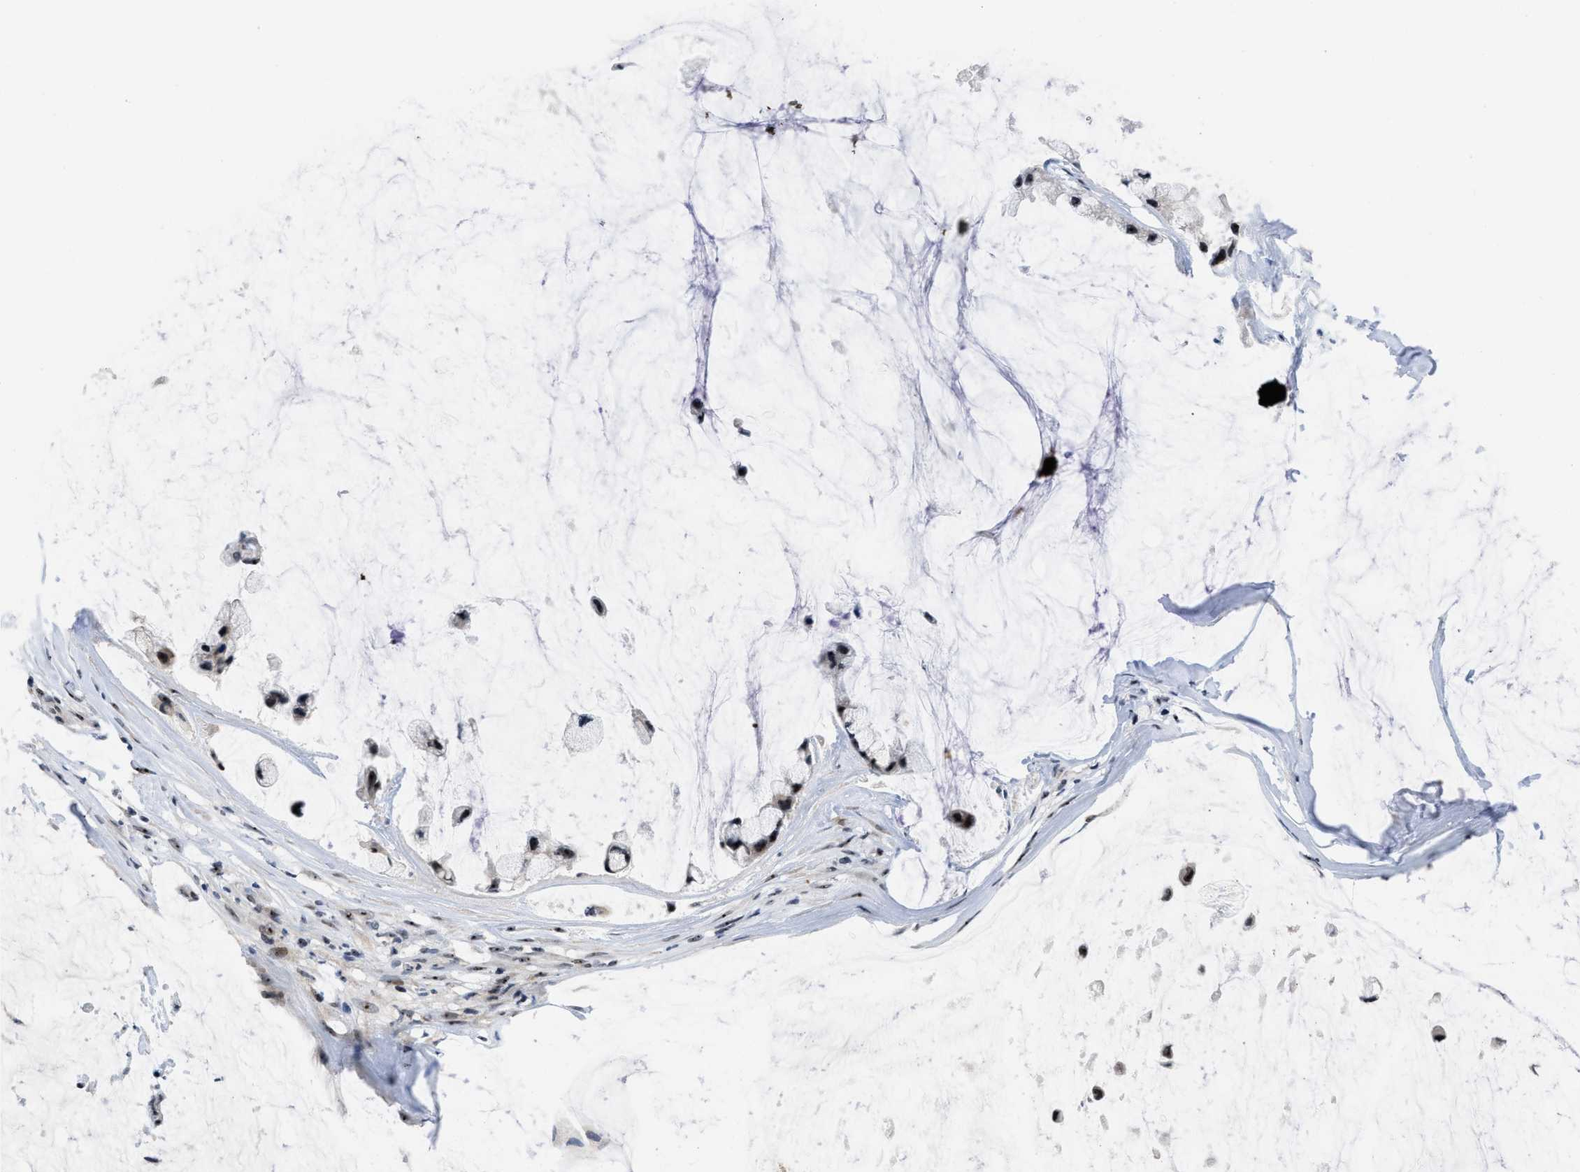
{"staining": {"intensity": "strong", "quantity": ">75%", "location": "nuclear"}, "tissue": "ovarian cancer", "cell_type": "Tumor cells", "image_type": "cancer", "snomed": [{"axis": "morphology", "description": "Cystadenocarcinoma, mucinous, NOS"}, {"axis": "topography", "description": "Ovary"}], "caption": "A high-resolution photomicrograph shows IHC staining of mucinous cystadenocarcinoma (ovarian), which exhibits strong nuclear expression in approximately >75% of tumor cells. The staining was performed using DAB to visualize the protein expression in brown, while the nuclei were stained in blue with hematoxylin (Magnification: 20x).", "gene": "NOP58", "patient": {"sex": "female", "age": 39}}